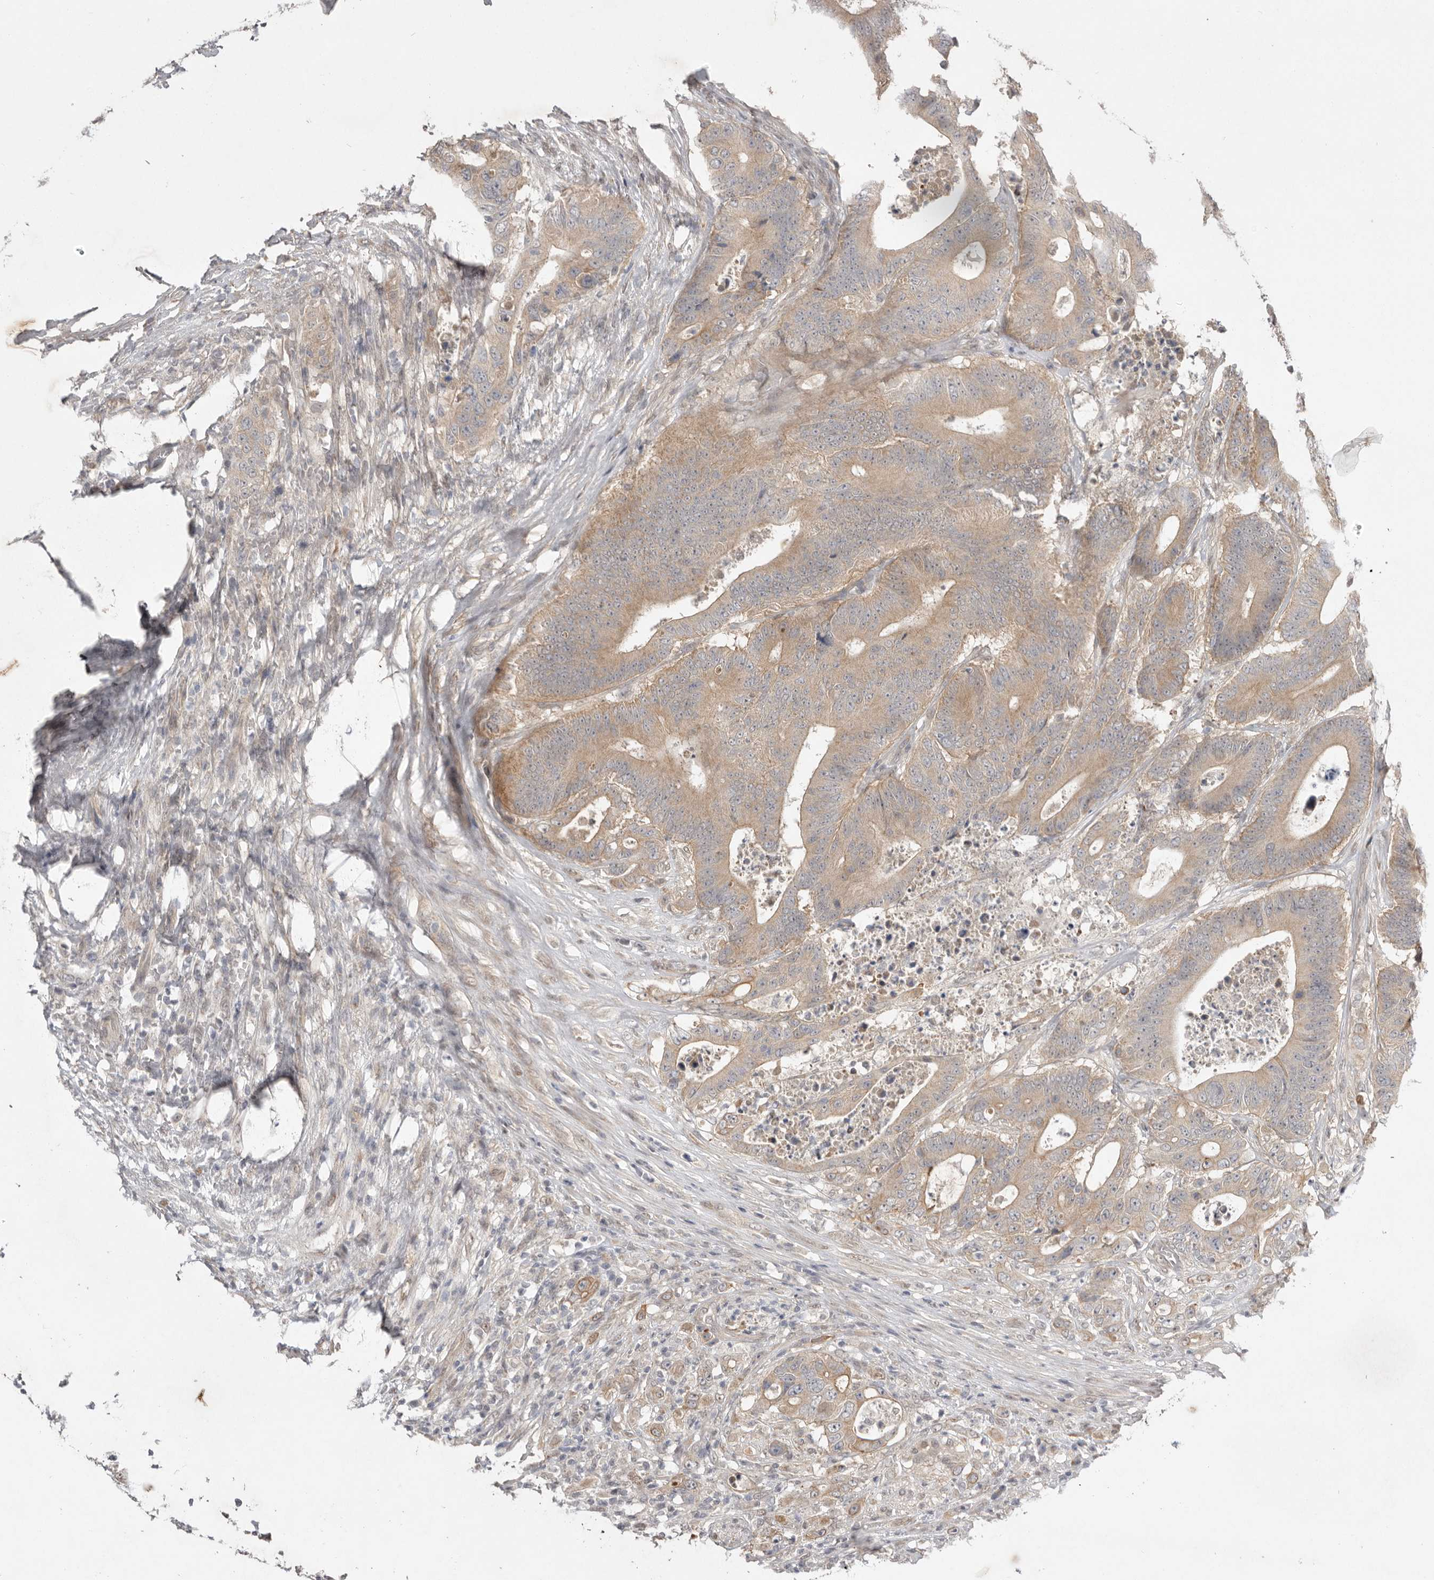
{"staining": {"intensity": "moderate", "quantity": ">75%", "location": "cytoplasmic/membranous"}, "tissue": "colorectal cancer", "cell_type": "Tumor cells", "image_type": "cancer", "snomed": [{"axis": "morphology", "description": "Adenocarcinoma, NOS"}, {"axis": "topography", "description": "Colon"}], "caption": "Protein analysis of colorectal adenocarcinoma tissue demonstrates moderate cytoplasmic/membranous expression in about >75% of tumor cells. (DAB = brown stain, brightfield microscopy at high magnification).", "gene": "NSUN4", "patient": {"sex": "male", "age": 83}}